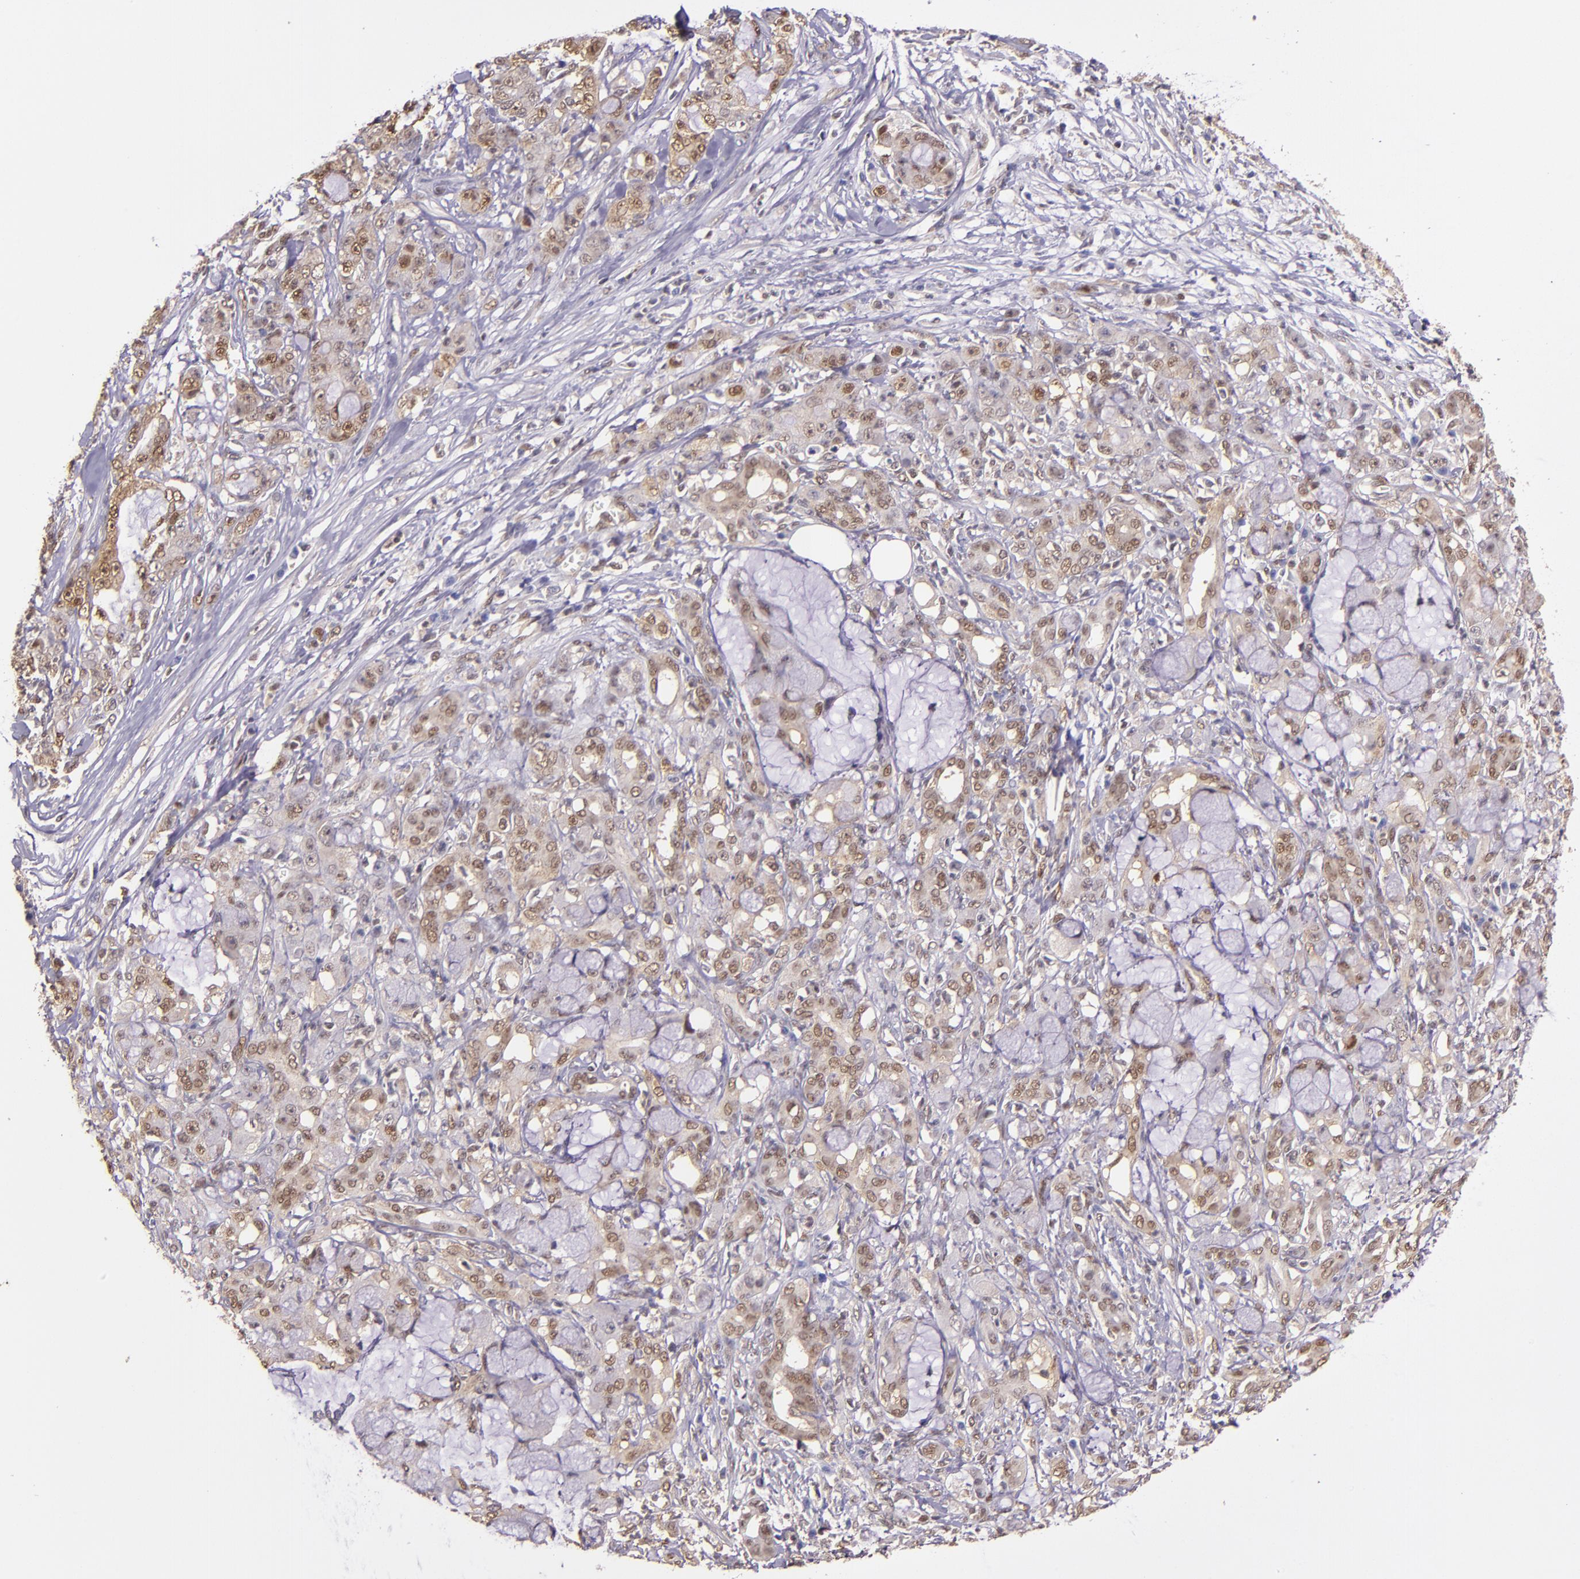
{"staining": {"intensity": "weak", "quantity": ">75%", "location": "cytoplasmic/membranous,nuclear"}, "tissue": "pancreatic cancer", "cell_type": "Tumor cells", "image_type": "cancer", "snomed": [{"axis": "morphology", "description": "Adenocarcinoma, NOS"}, {"axis": "topography", "description": "Pancreas"}], "caption": "IHC micrograph of adenocarcinoma (pancreatic) stained for a protein (brown), which exhibits low levels of weak cytoplasmic/membranous and nuclear positivity in about >75% of tumor cells.", "gene": "STAT6", "patient": {"sex": "female", "age": 73}}